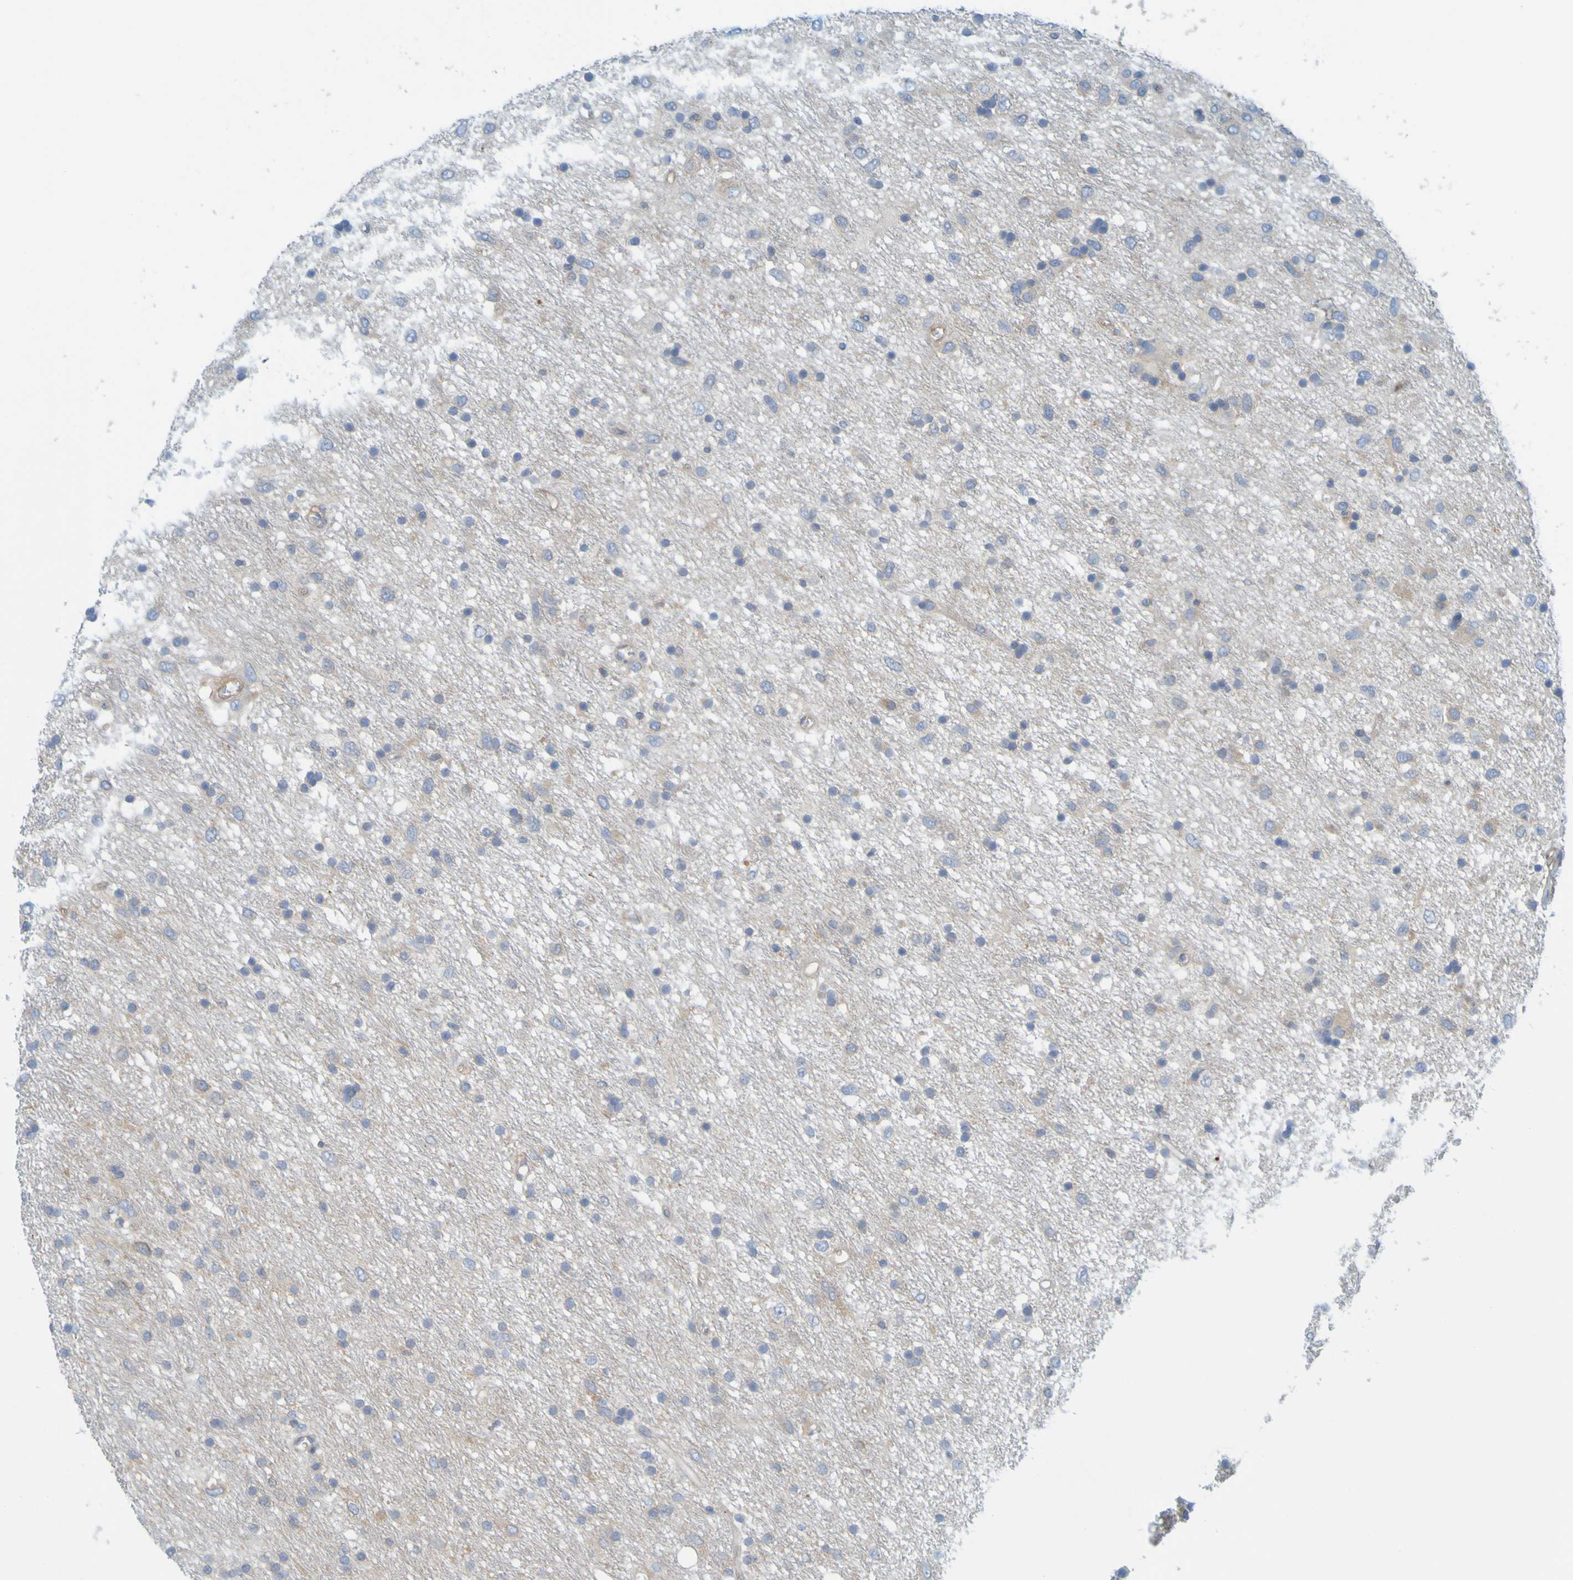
{"staining": {"intensity": "weak", "quantity": "<25%", "location": "cytoplasmic/membranous"}, "tissue": "glioma", "cell_type": "Tumor cells", "image_type": "cancer", "snomed": [{"axis": "morphology", "description": "Glioma, malignant, Low grade"}, {"axis": "topography", "description": "Brain"}], "caption": "DAB immunohistochemical staining of malignant glioma (low-grade) shows no significant positivity in tumor cells.", "gene": "APPL1", "patient": {"sex": "male", "age": 77}}